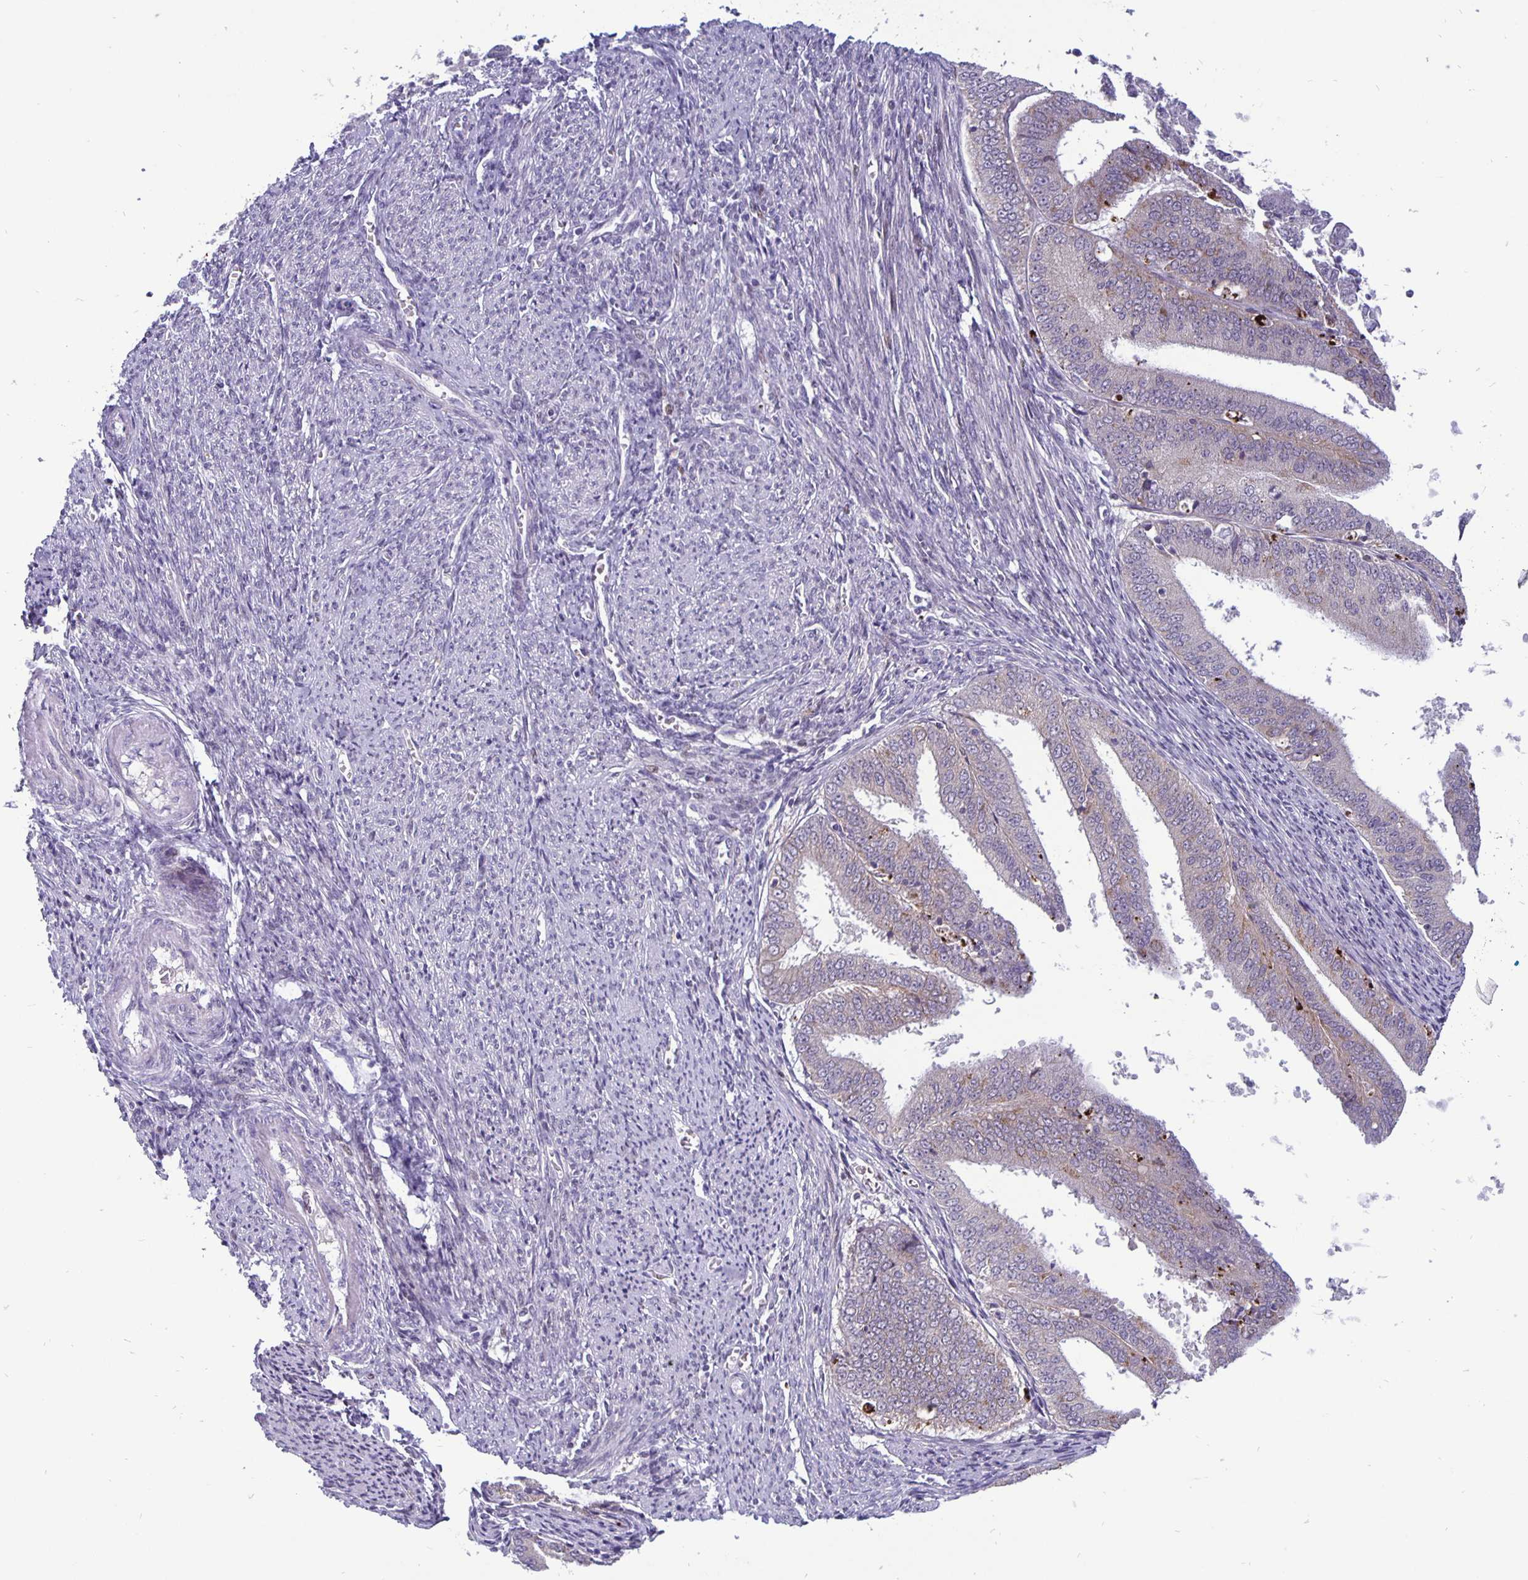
{"staining": {"intensity": "negative", "quantity": "none", "location": "none"}, "tissue": "endometrial cancer", "cell_type": "Tumor cells", "image_type": "cancer", "snomed": [{"axis": "morphology", "description": "Adenocarcinoma, NOS"}, {"axis": "topography", "description": "Endometrium"}], "caption": "This is a histopathology image of immunohistochemistry staining of adenocarcinoma (endometrial), which shows no staining in tumor cells.", "gene": "ERBB2", "patient": {"sex": "female", "age": 63}}